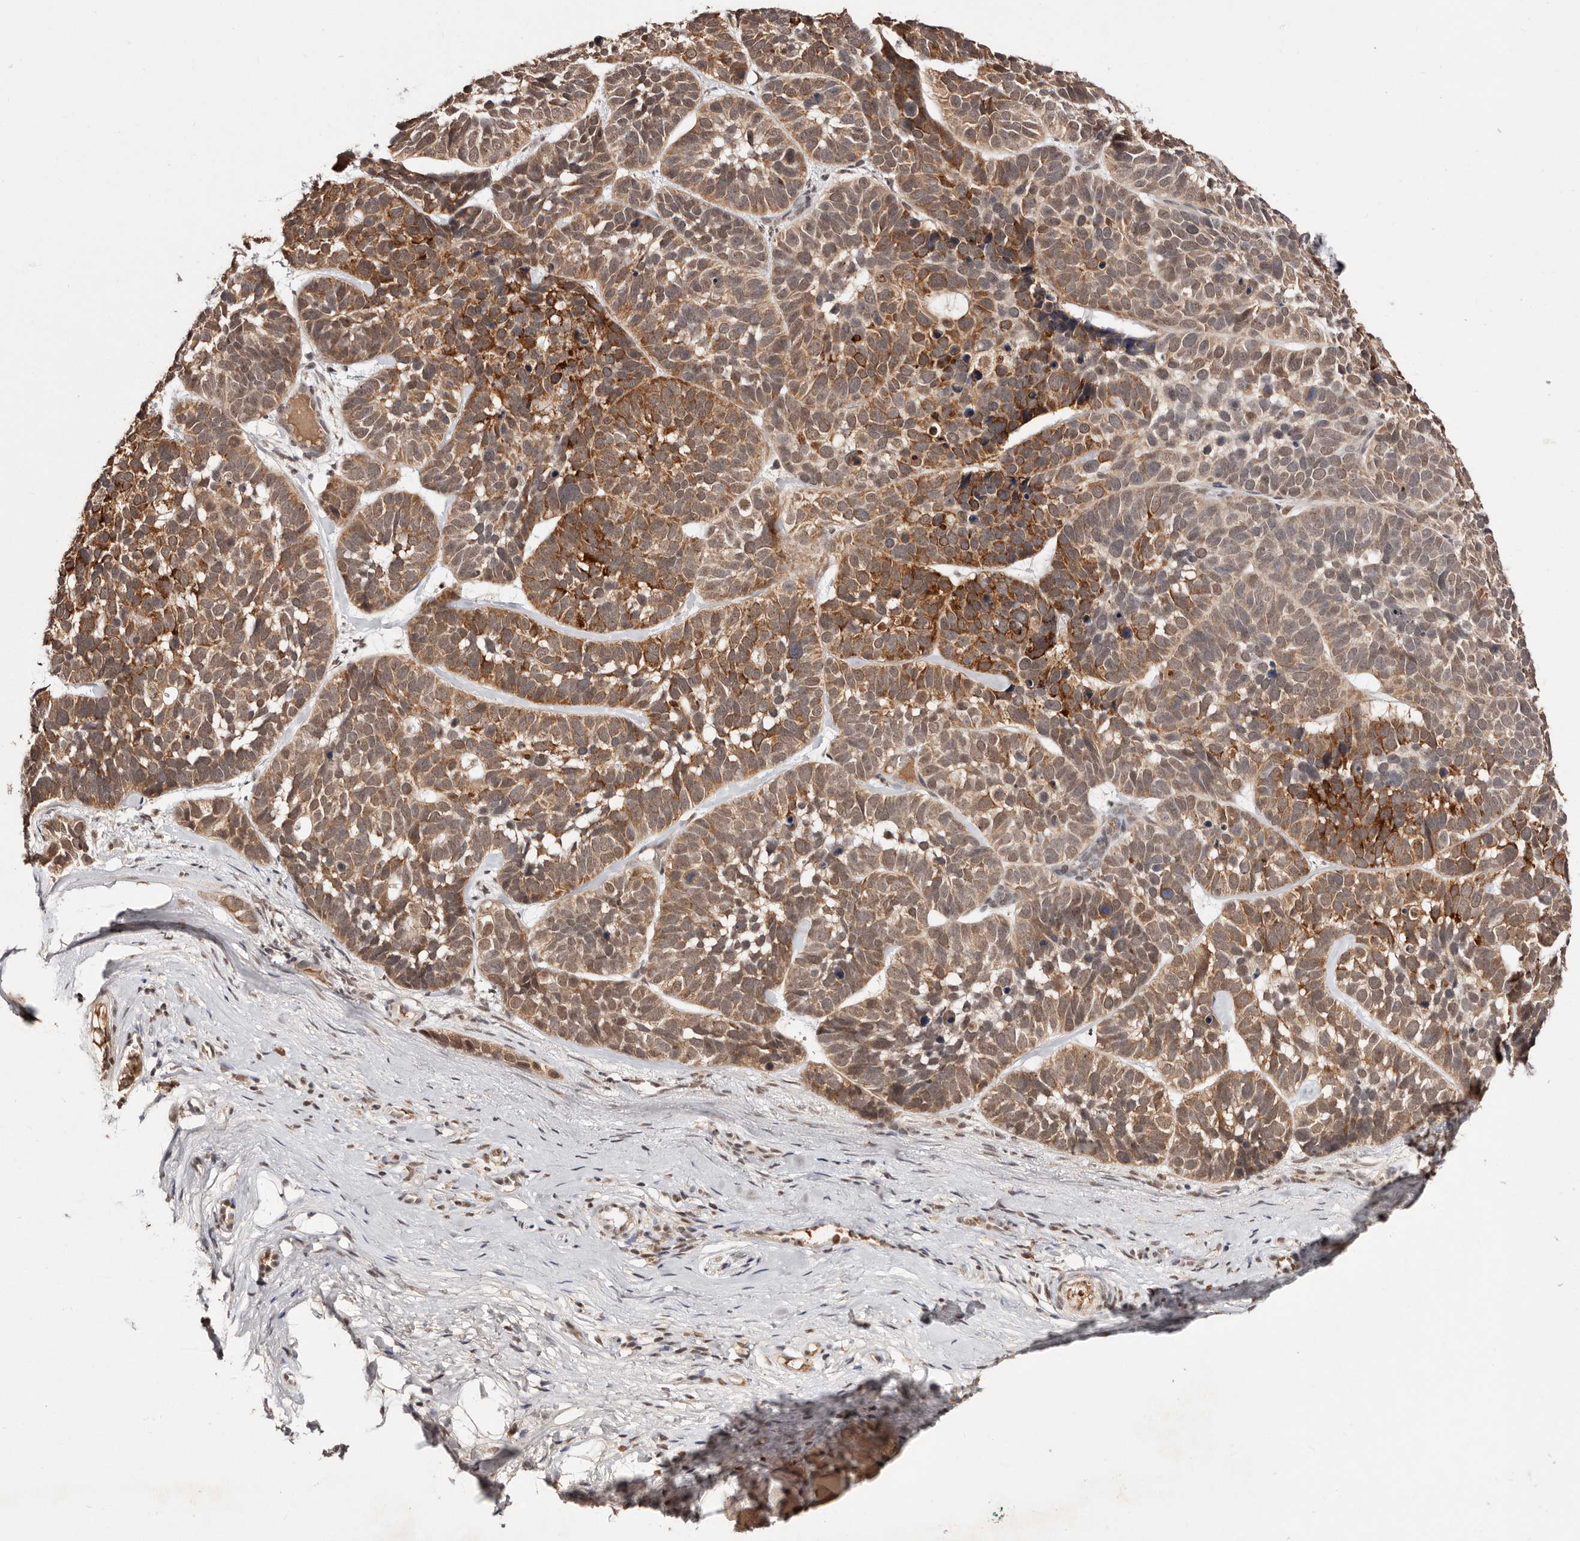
{"staining": {"intensity": "moderate", "quantity": ">75%", "location": "cytoplasmic/membranous,nuclear"}, "tissue": "skin cancer", "cell_type": "Tumor cells", "image_type": "cancer", "snomed": [{"axis": "morphology", "description": "Basal cell carcinoma"}, {"axis": "topography", "description": "Skin"}], "caption": "The photomicrograph shows a brown stain indicating the presence of a protein in the cytoplasmic/membranous and nuclear of tumor cells in basal cell carcinoma (skin).", "gene": "BICRAL", "patient": {"sex": "male", "age": 62}}